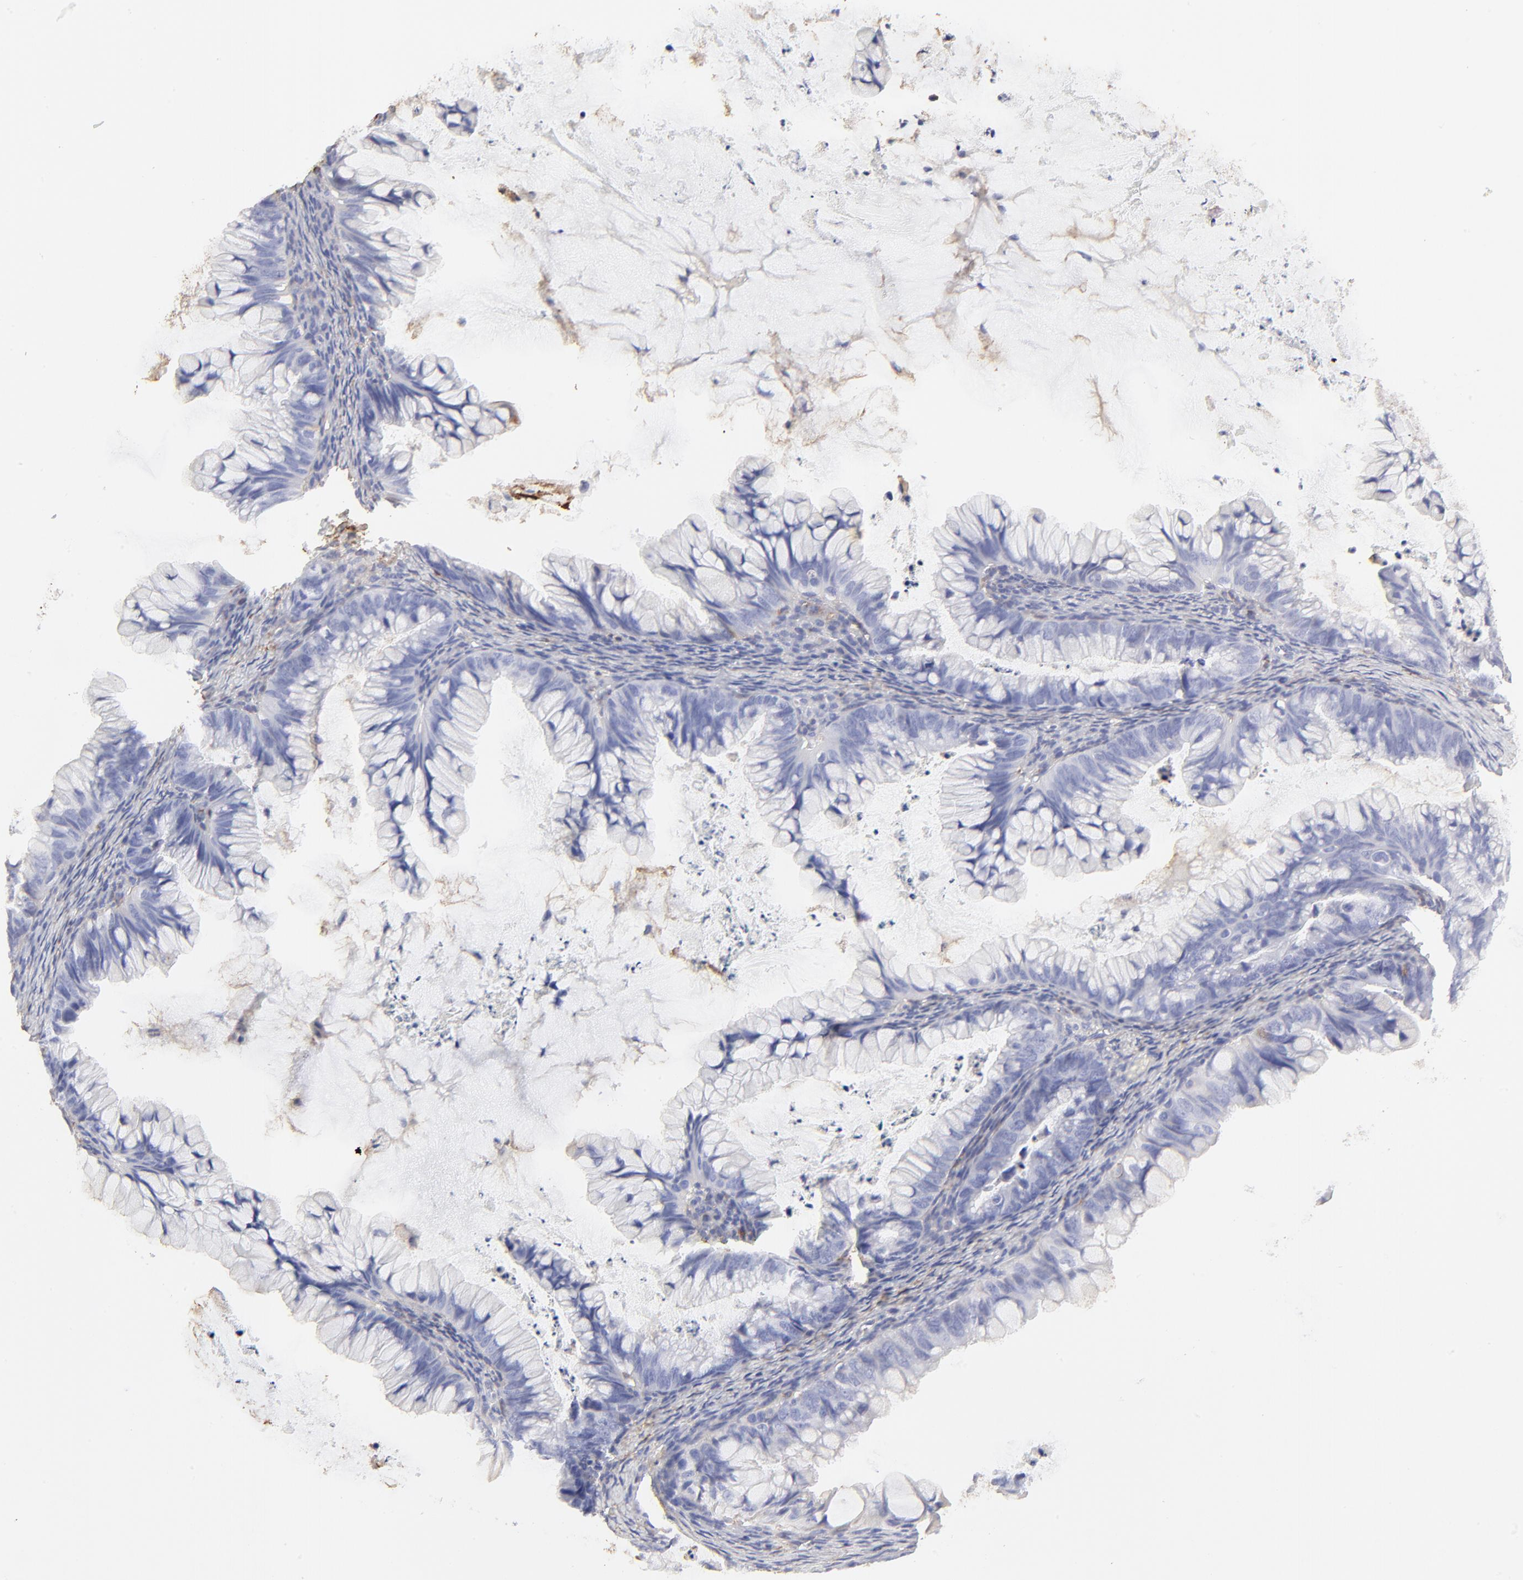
{"staining": {"intensity": "negative", "quantity": "none", "location": "none"}, "tissue": "ovarian cancer", "cell_type": "Tumor cells", "image_type": "cancer", "snomed": [{"axis": "morphology", "description": "Cystadenocarcinoma, mucinous, NOS"}, {"axis": "topography", "description": "Ovary"}], "caption": "Tumor cells show no significant positivity in mucinous cystadenocarcinoma (ovarian). (DAB (3,3'-diaminobenzidine) immunohistochemistry with hematoxylin counter stain).", "gene": "ANXA6", "patient": {"sex": "female", "age": 36}}